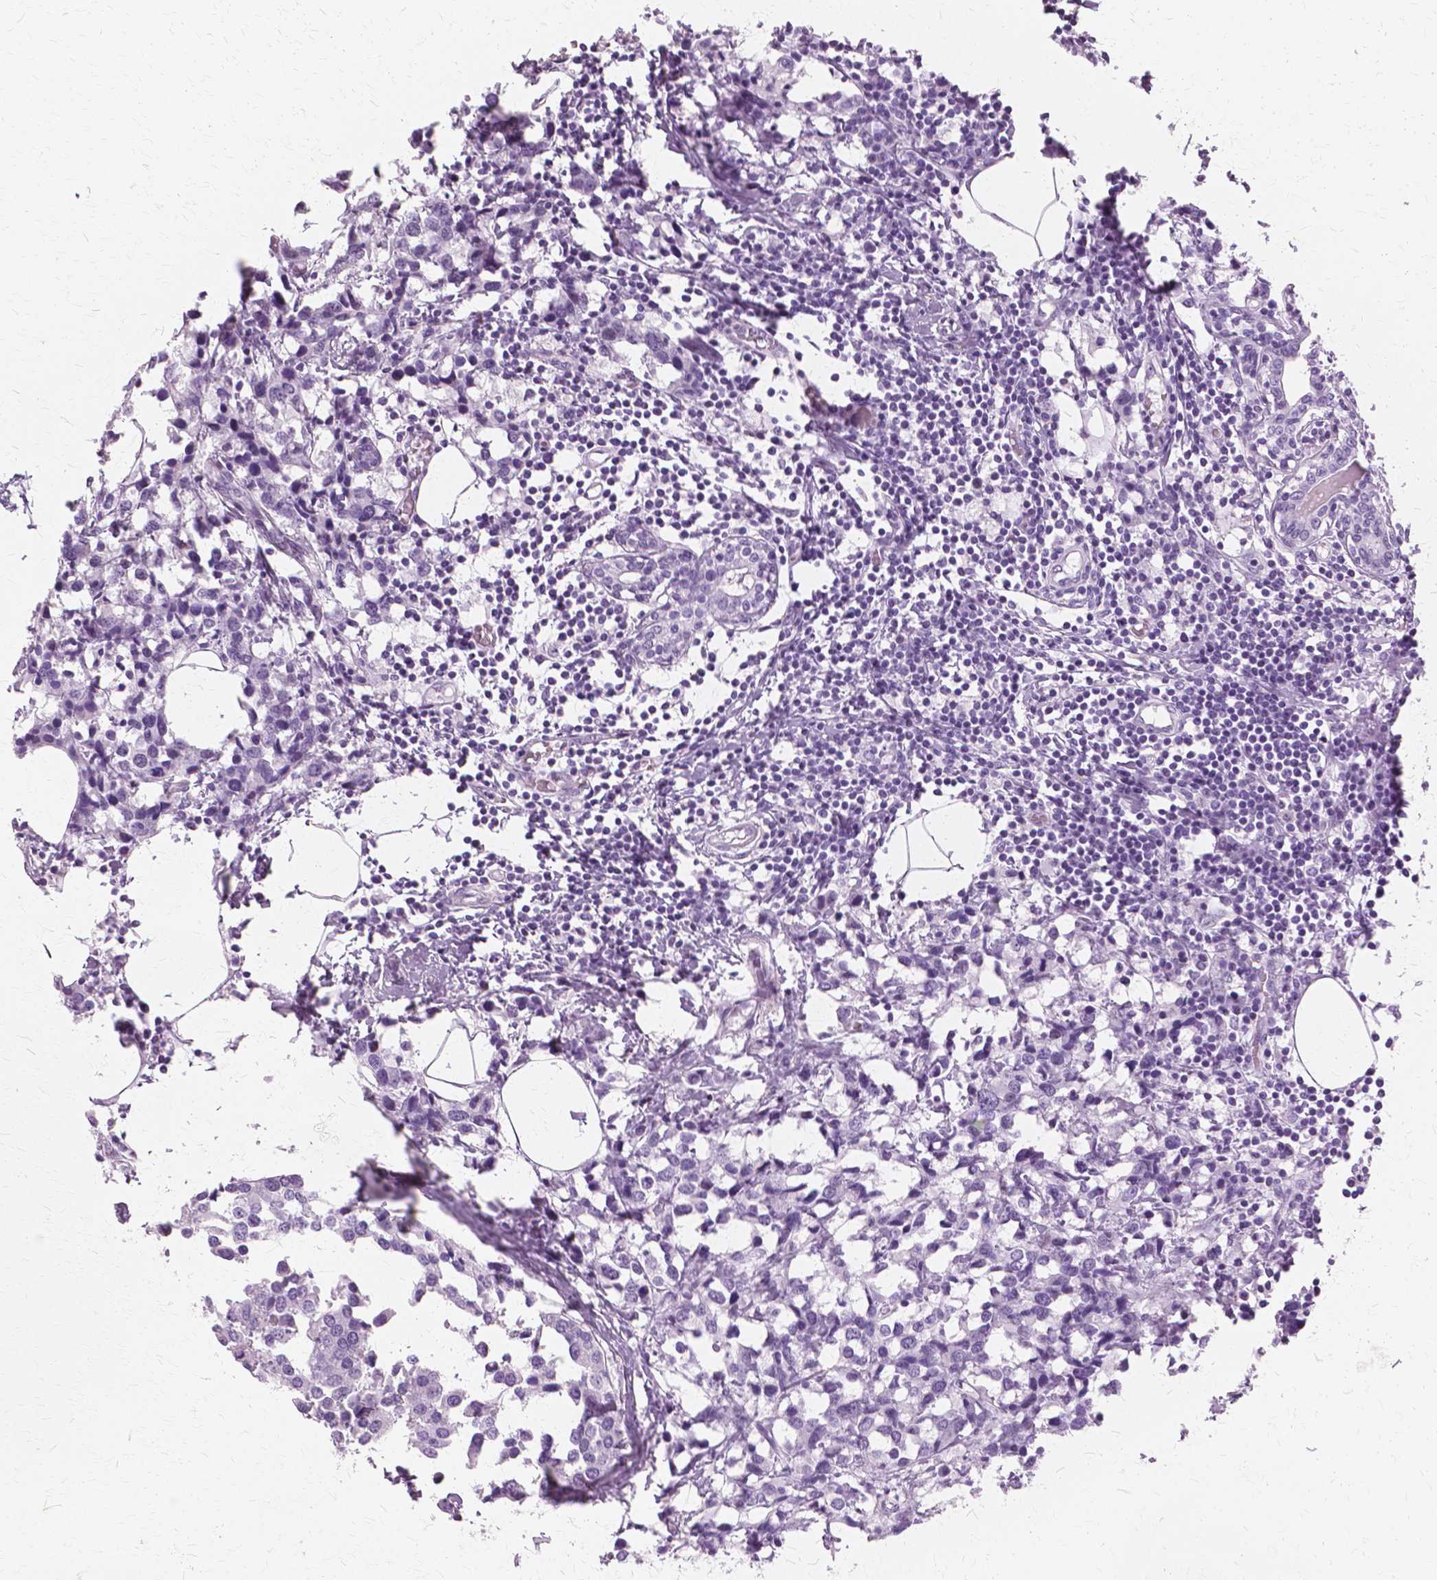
{"staining": {"intensity": "negative", "quantity": "none", "location": "none"}, "tissue": "breast cancer", "cell_type": "Tumor cells", "image_type": "cancer", "snomed": [{"axis": "morphology", "description": "Lobular carcinoma"}, {"axis": "topography", "description": "Breast"}], "caption": "Immunohistochemistry (IHC) histopathology image of lobular carcinoma (breast) stained for a protein (brown), which demonstrates no staining in tumor cells.", "gene": "SFTPD", "patient": {"sex": "female", "age": 59}}